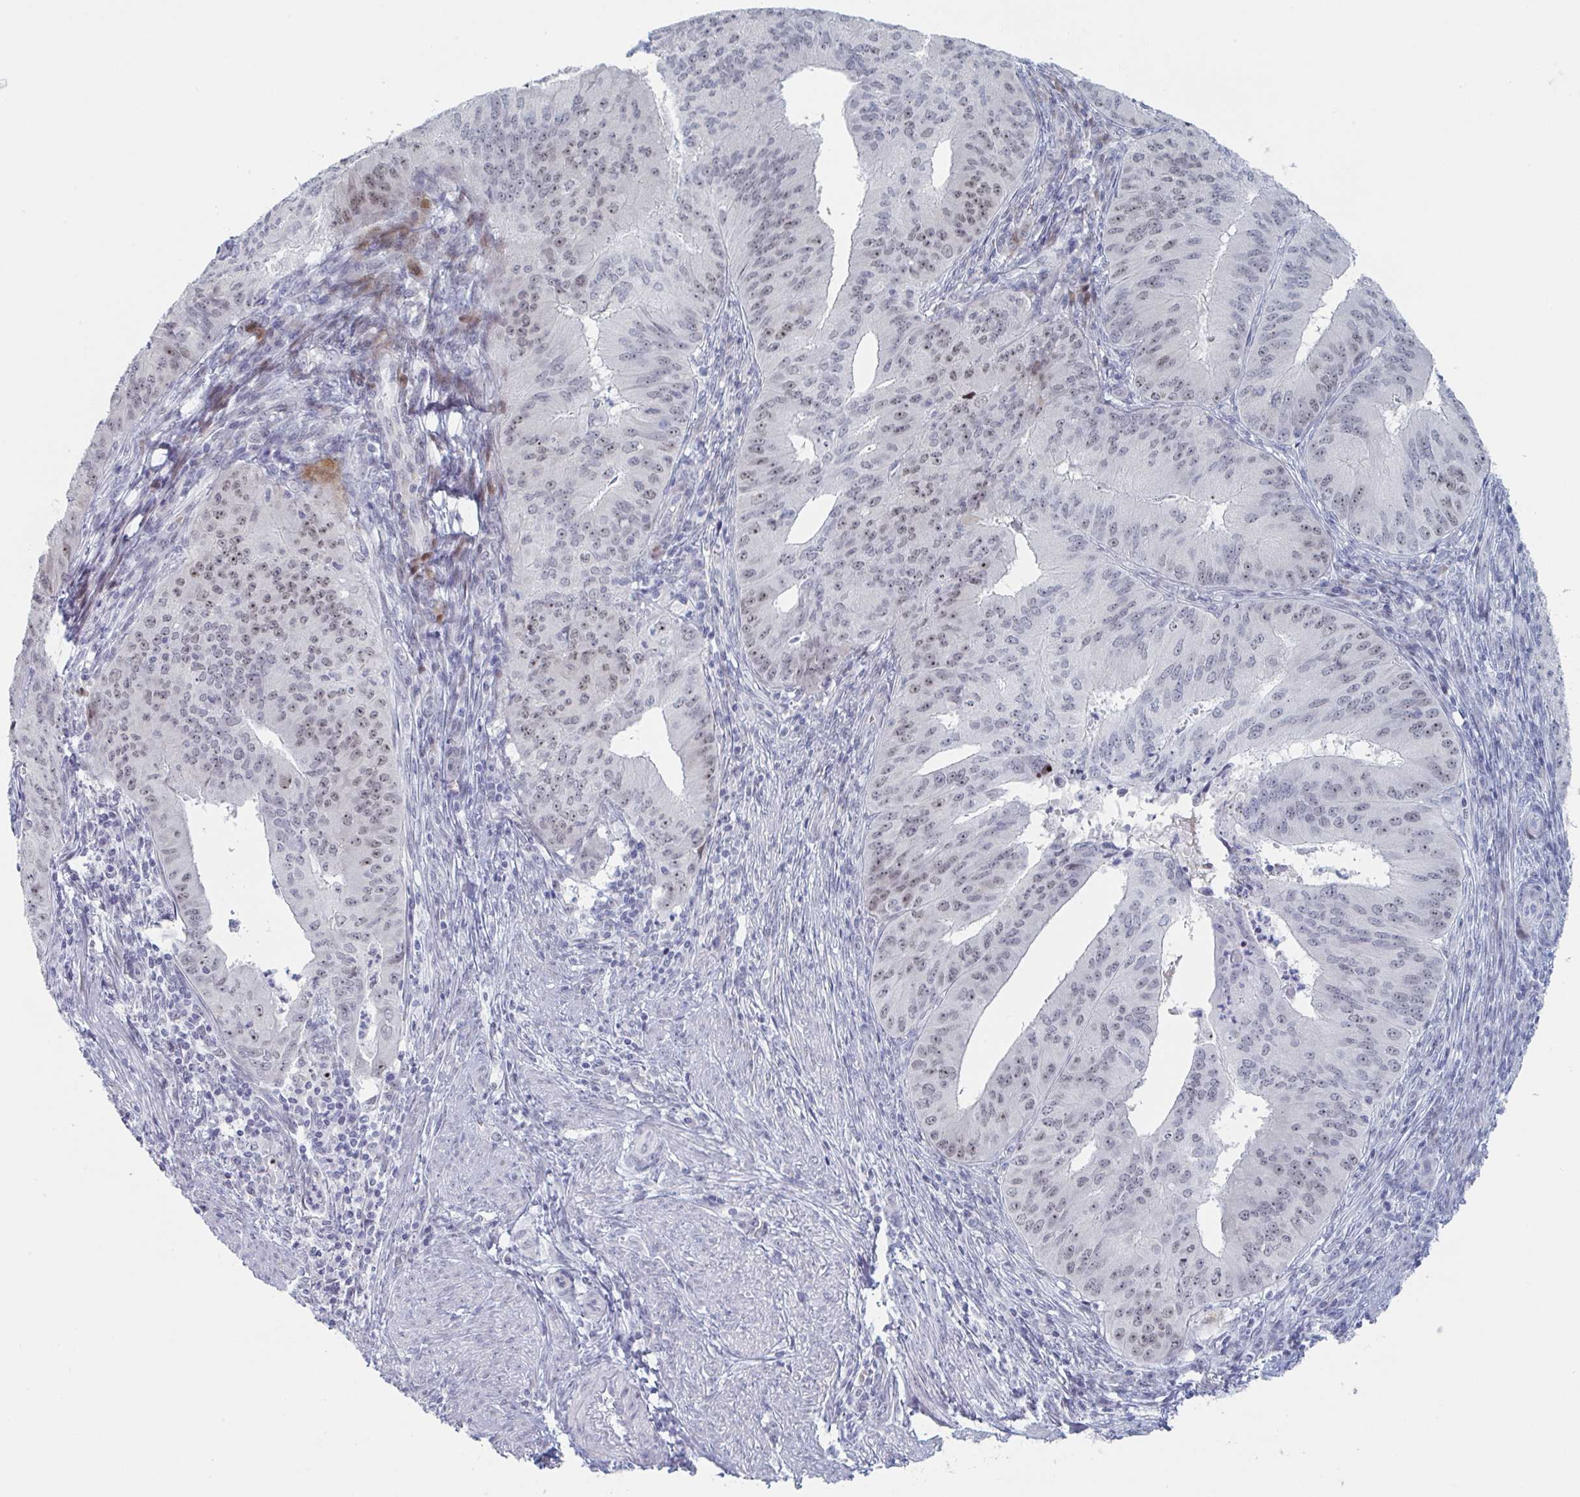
{"staining": {"intensity": "moderate", "quantity": "25%-75%", "location": "nuclear"}, "tissue": "endometrial cancer", "cell_type": "Tumor cells", "image_type": "cancer", "snomed": [{"axis": "morphology", "description": "Adenocarcinoma, NOS"}, {"axis": "topography", "description": "Endometrium"}], "caption": "Endometrial cancer (adenocarcinoma) tissue demonstrates moderate nuclear positivity in approximately 25%-75% of tumor cells", "gene": "NR1H2", "patient": {"sex": "female", "age": 50}}